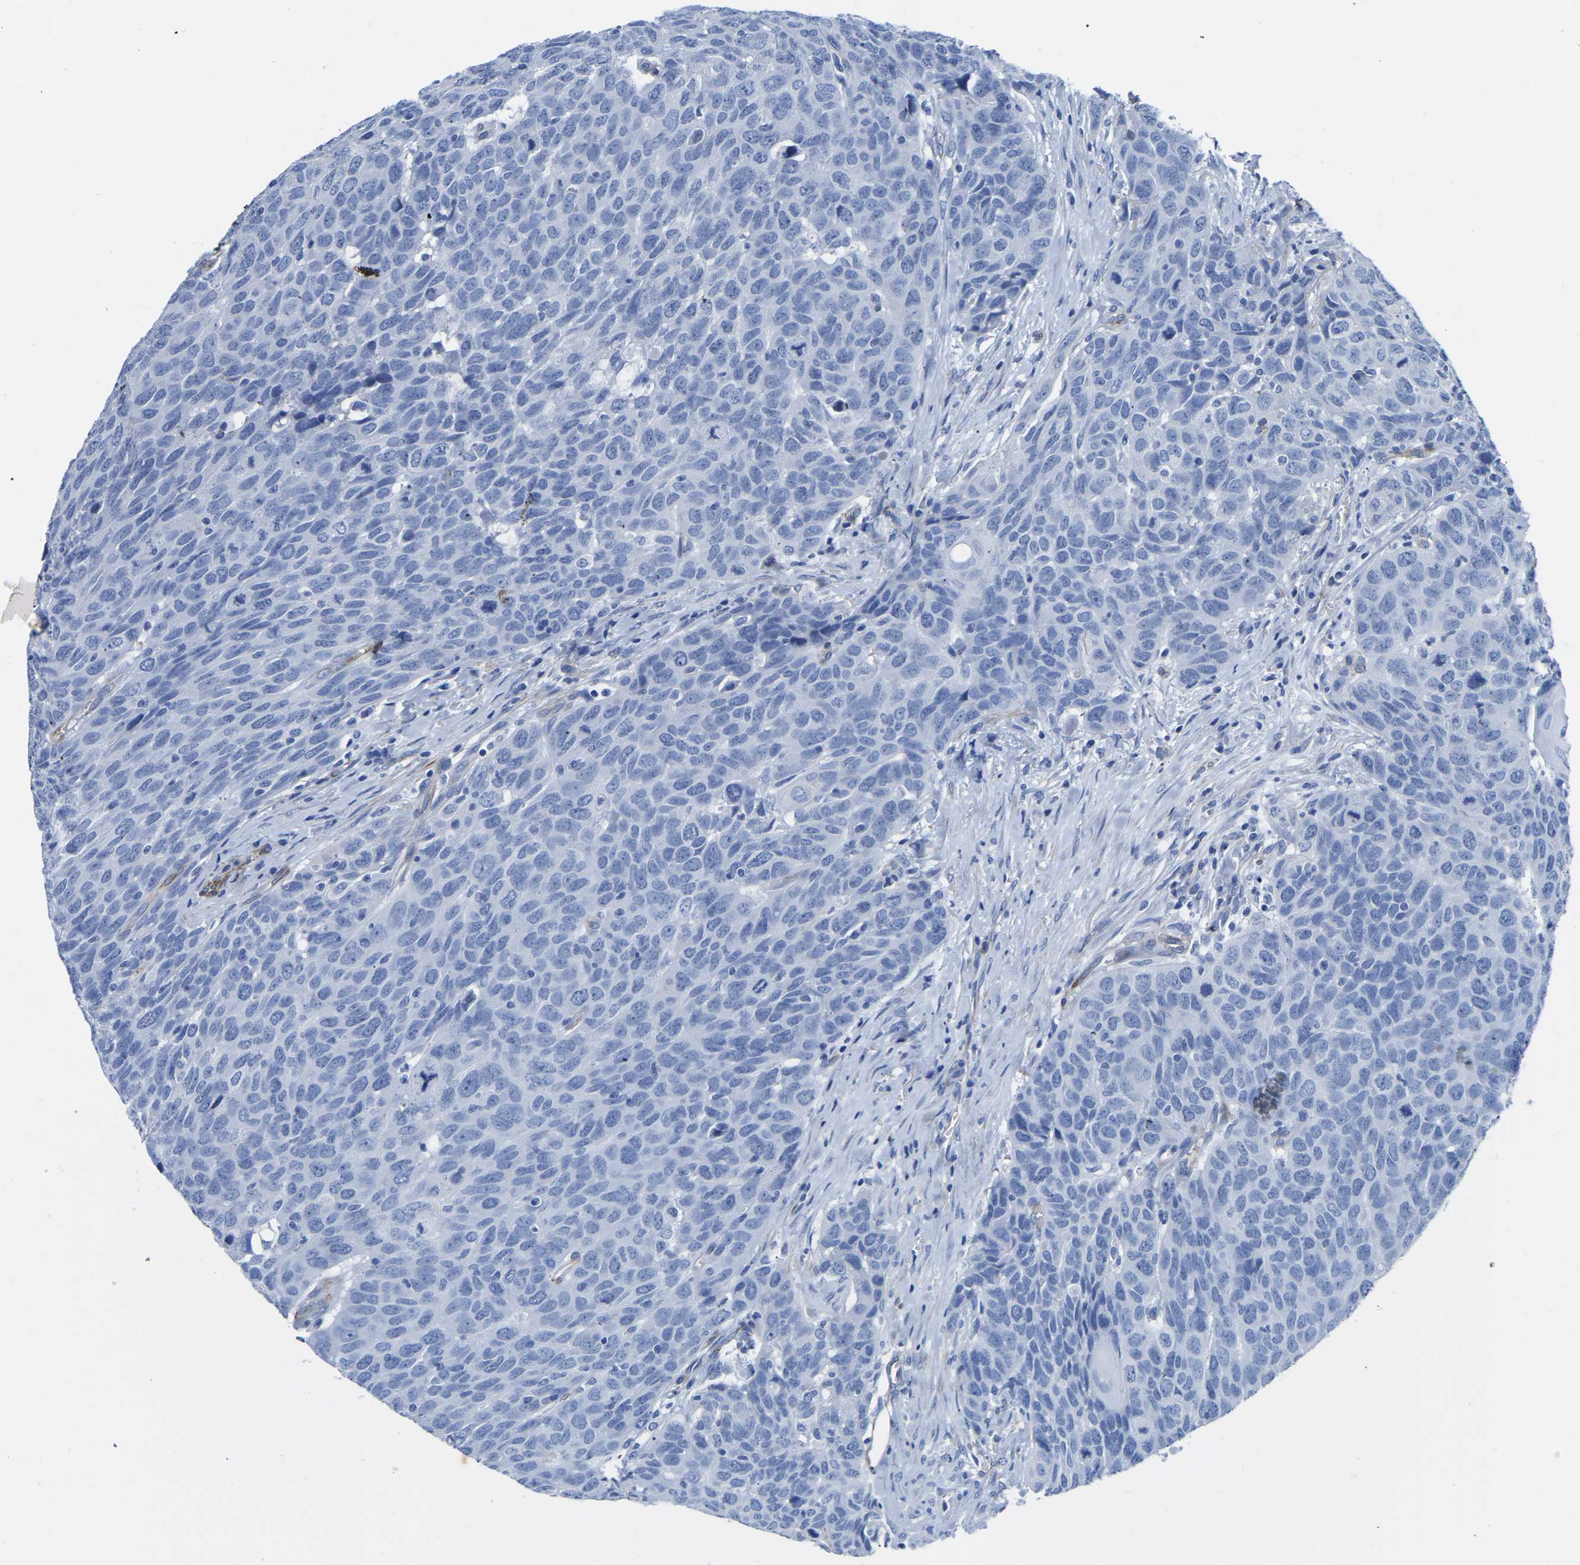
{"staining": {"intensity": "negative", "quantity": "none", "location": "none"}, "tissue": "head and neck cancer", "cell_type": "Tumor cells", "image_type": "cancer", "snomed": [{"axis": "morphology", "description": "Squamous cell carcinoma, NOS"}, {"axis": "topography", "description": "Head-Neck"}], "caption": "Head and neck cancer stained for a protein using immunohistochemistry (IHC) reveals no staining tumor cells.", "gene": "SLC45A3", "patient": {"sex": "male", "age": 66}}